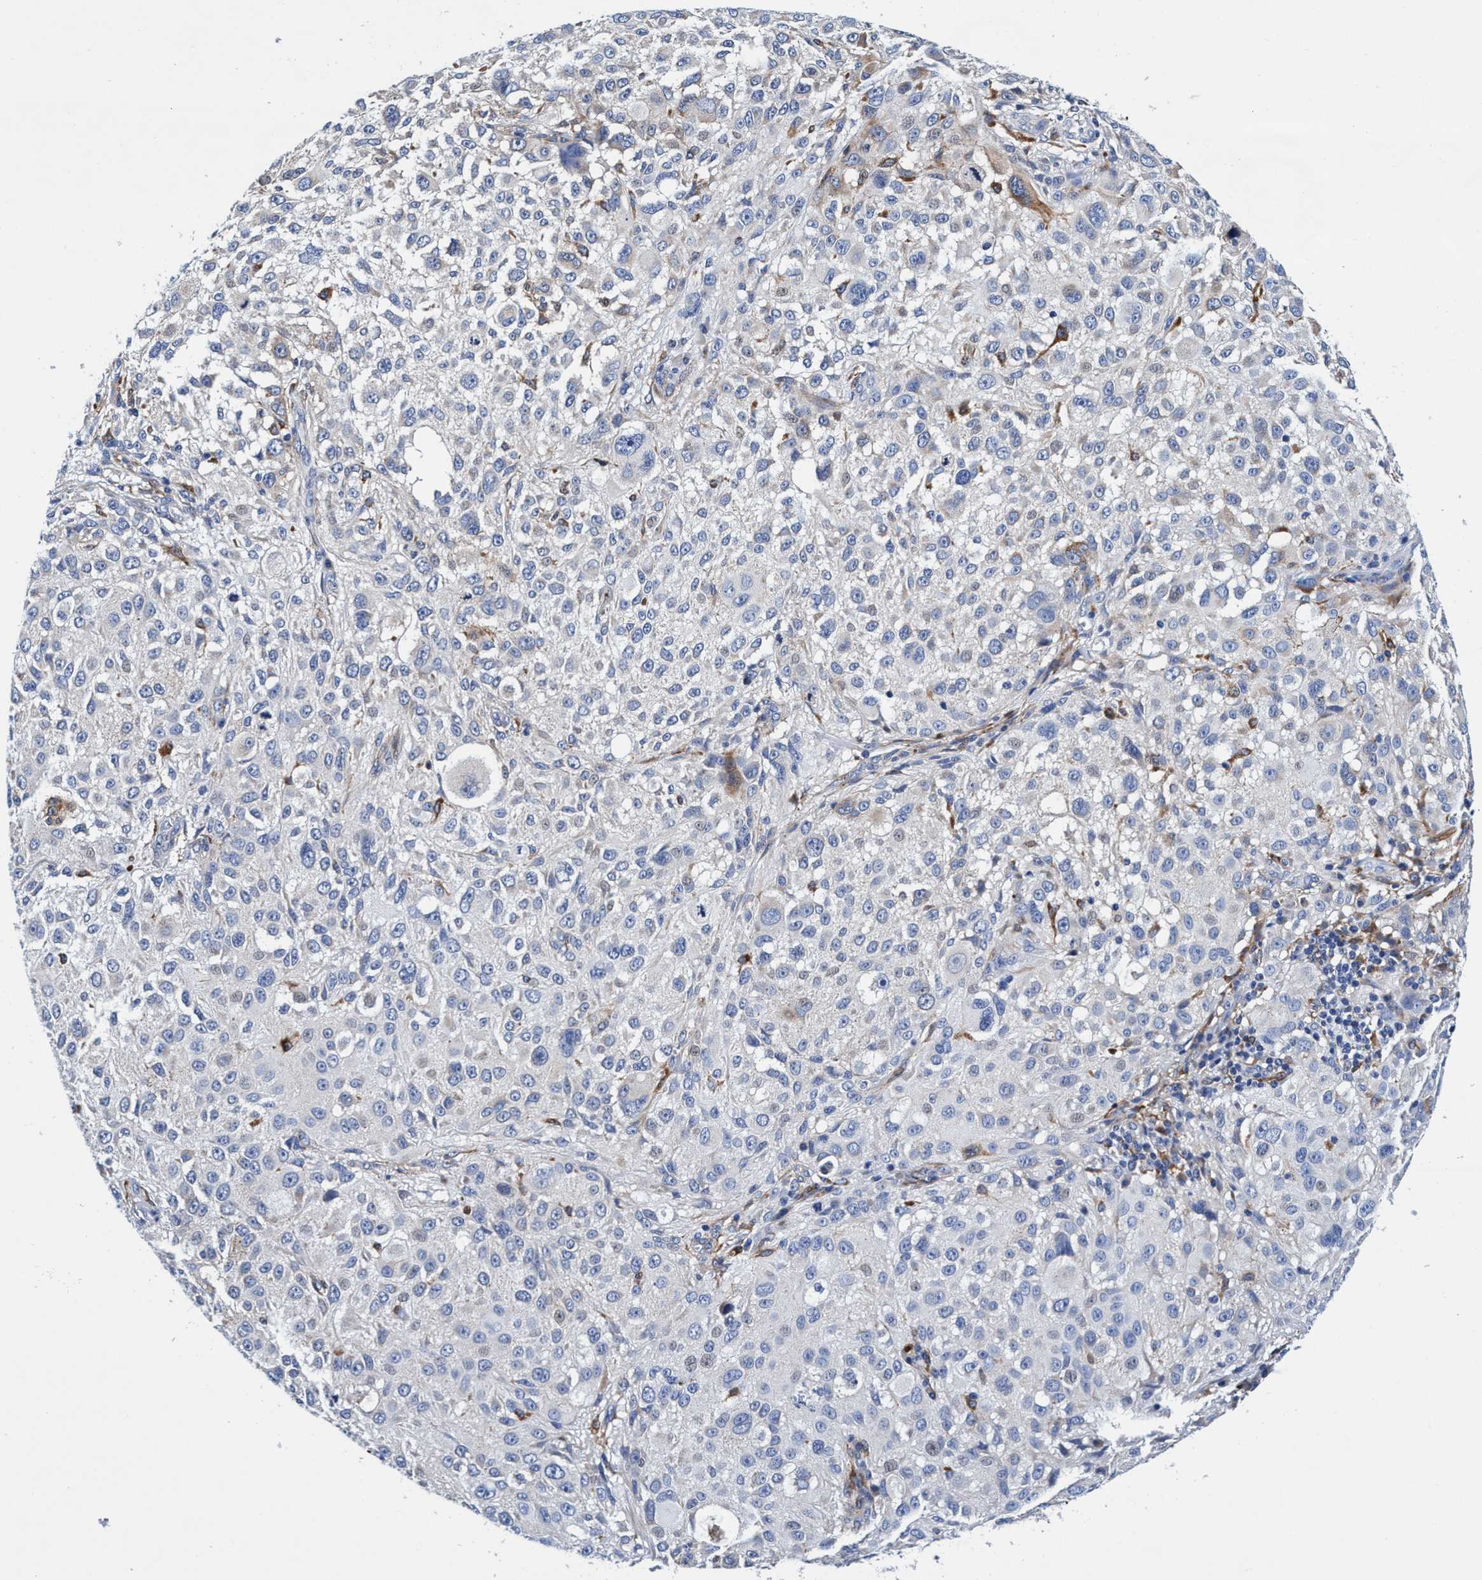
{"staining": {"intensity": "negative", "quantity": "none", "location": "none"}, "tissue": "melanoma", "cell_type": "Tumor cells", "image_type": "cancer", "snomed": [{"axis": "morphology", "description": "Necrosis, NOS"}, {"axis": "morphology", "description": "Malignant melanoma, NOS"}, {"axis": "topography", "description": "Skin"}], "caption": "DAB (3,3'-diaminobenzidine) immunohistochemical staining of human malignant melanoma reveals no significant expression in tumor cells. (IHC, brightfield microscopy, high magnification).", "gene": "UBALD2", "patient": {"sex": "female", "age": 87}}